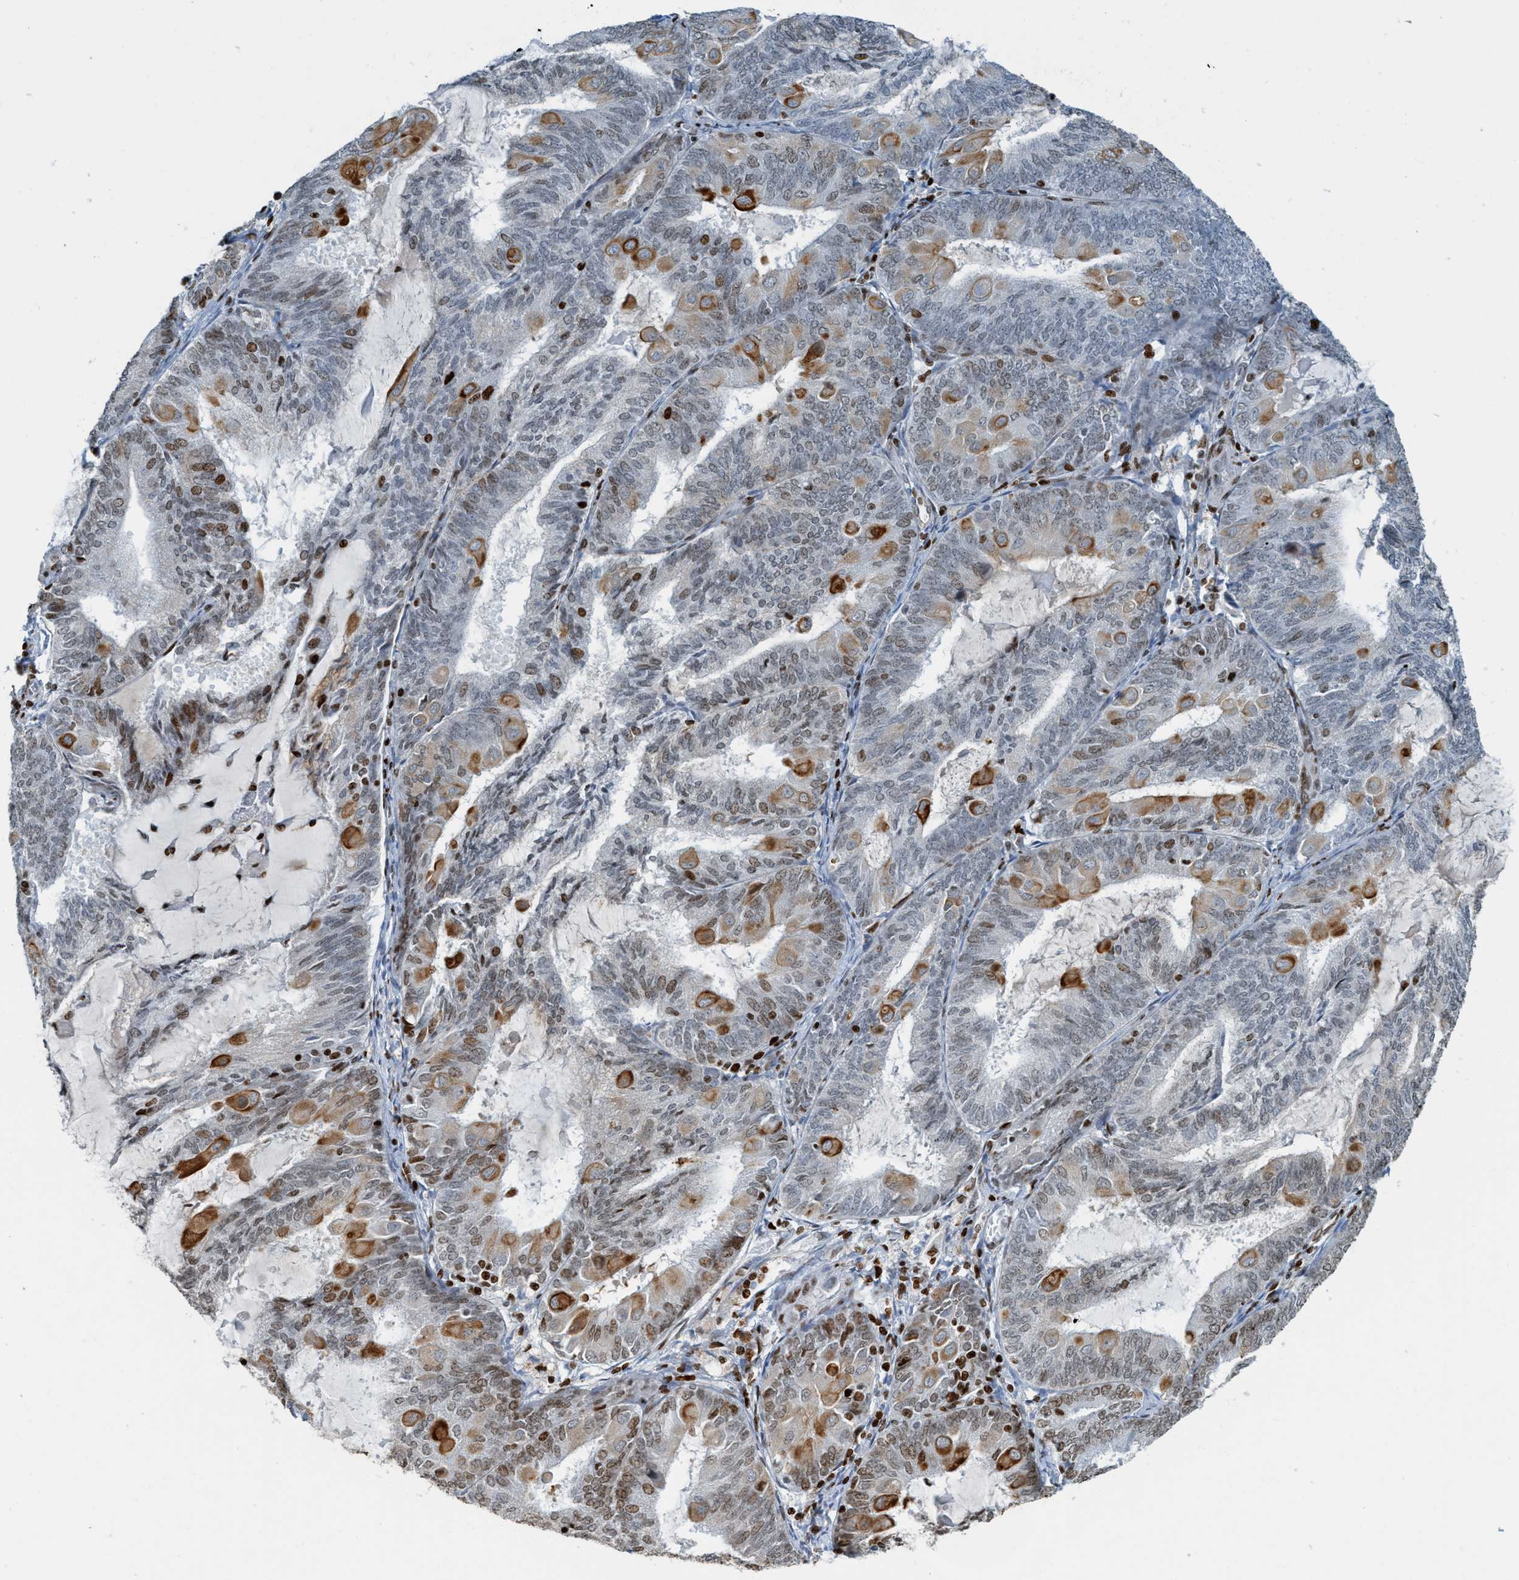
{"staining": {"intensity": "moderate", "quantity": "25%-75%", "location": "cytoplasmic/membranous,nuclear"}, "tissue": "endometrial cancer", "cell_type": "Tumor cells", "image_type": "cancer", "snomed": [{"axis": "morphology", "description": "Adenocarcinoma, NOS"}, {"axis": "topography", "description": "Endometrium"}], "caption": "A histopathology image showing moderate cytoplasmic/membranous and nuclear positivity in about 25%-75% of tumor cells in endometrial cancer, as visualized by brown immunohistochemical staining.", "gene": "SH3D19", "patient": {"sex": "female", "age": 81}}